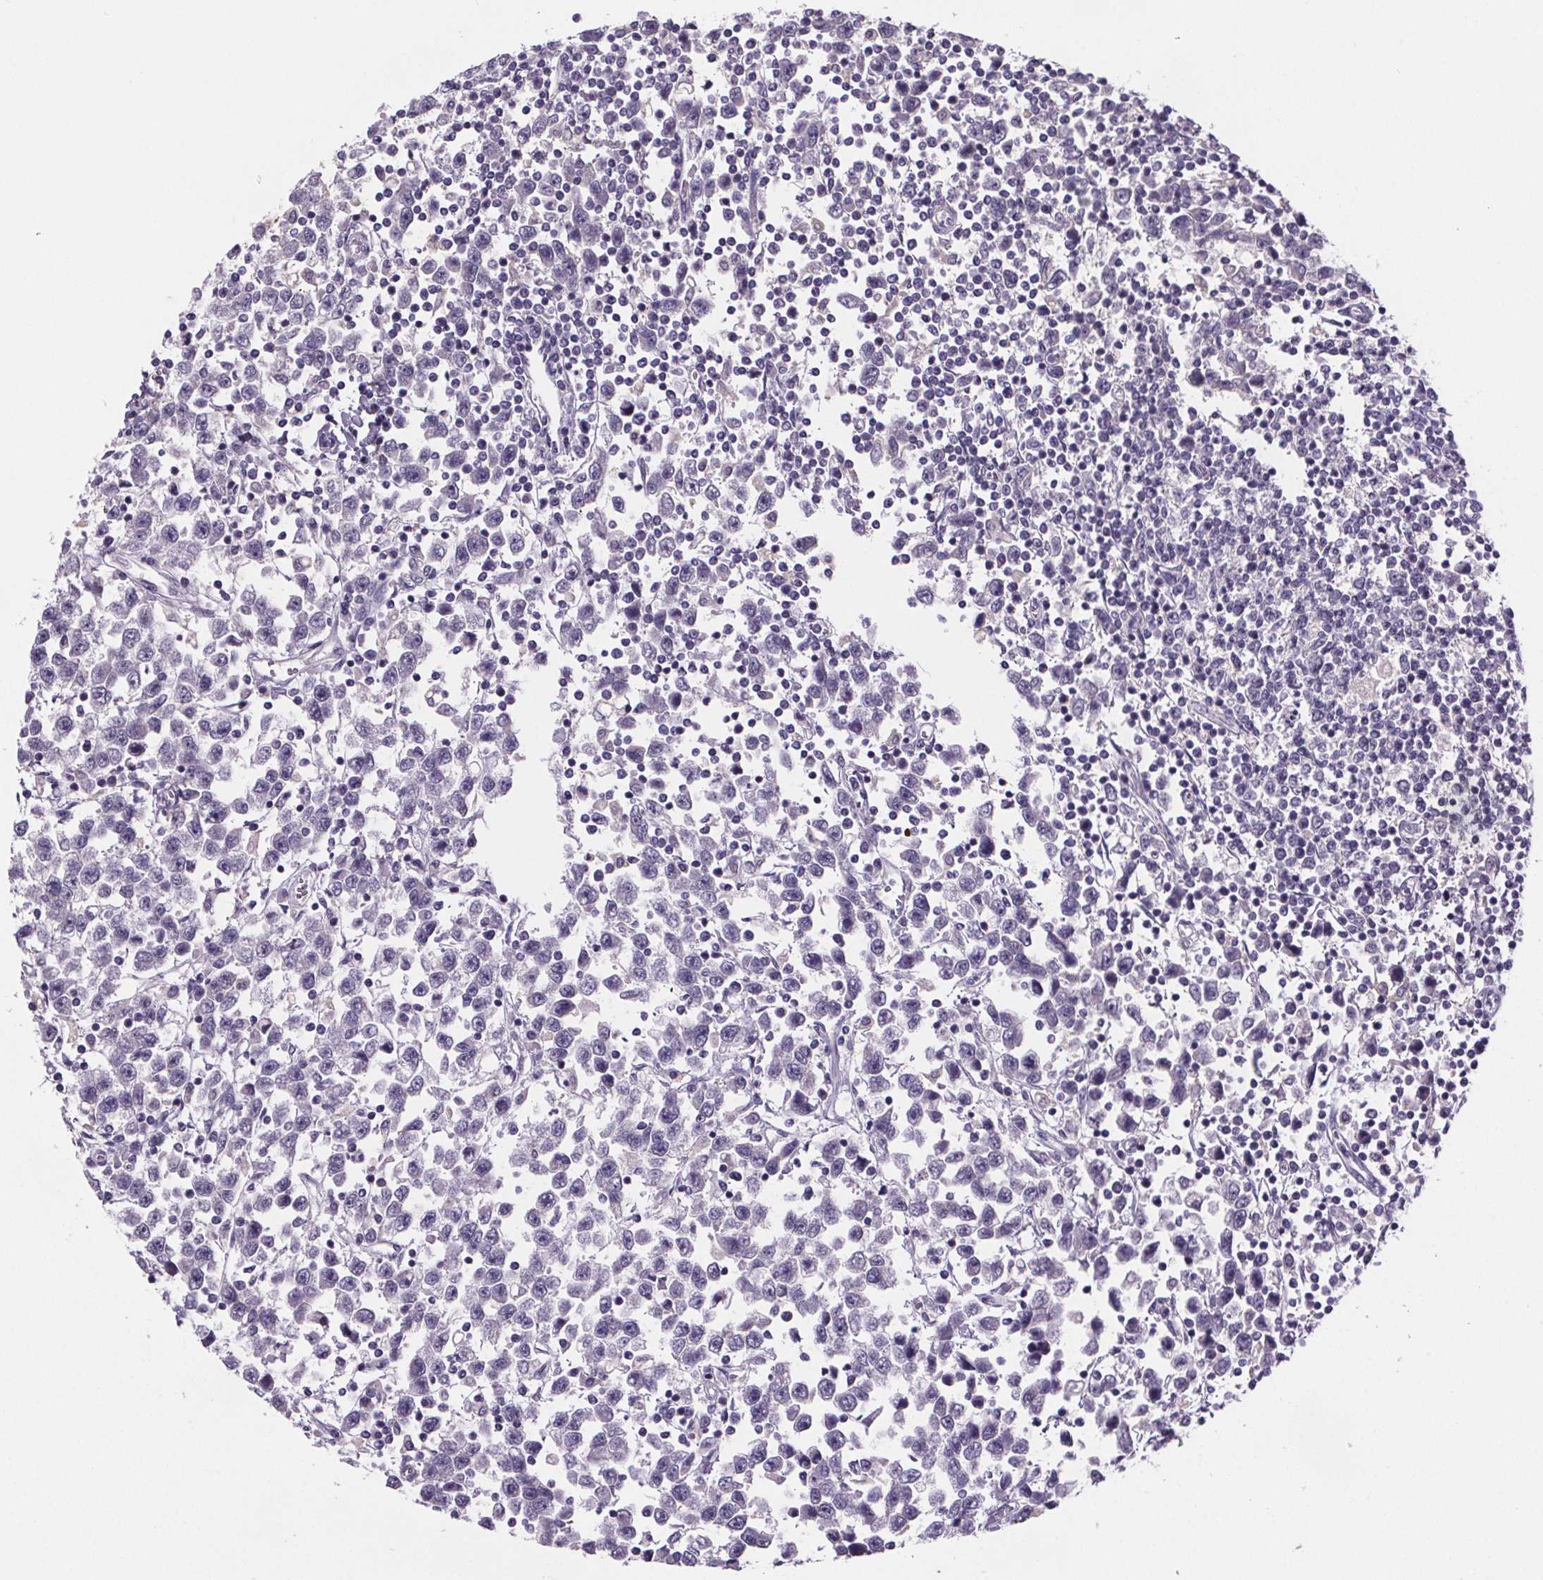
{"staining": {"intensity": "negative", "quantity": "none", "location": "none"}, "tissue": "testis cancer", "cell_type": "Tumor cells", "image_type": "cancer", "snomed": [{"axis": "morphology", "description": "Seminoma, NOS"}, {"axis": "topography", "description": "Testis"}], "caption": "A high-resolution photomicrograph shows IHC staining of testis seminoma, which demonstrates no significant staining in tumor cells.", "gene": "CUBN", "patient": {"sex": "male", "age": 34}}